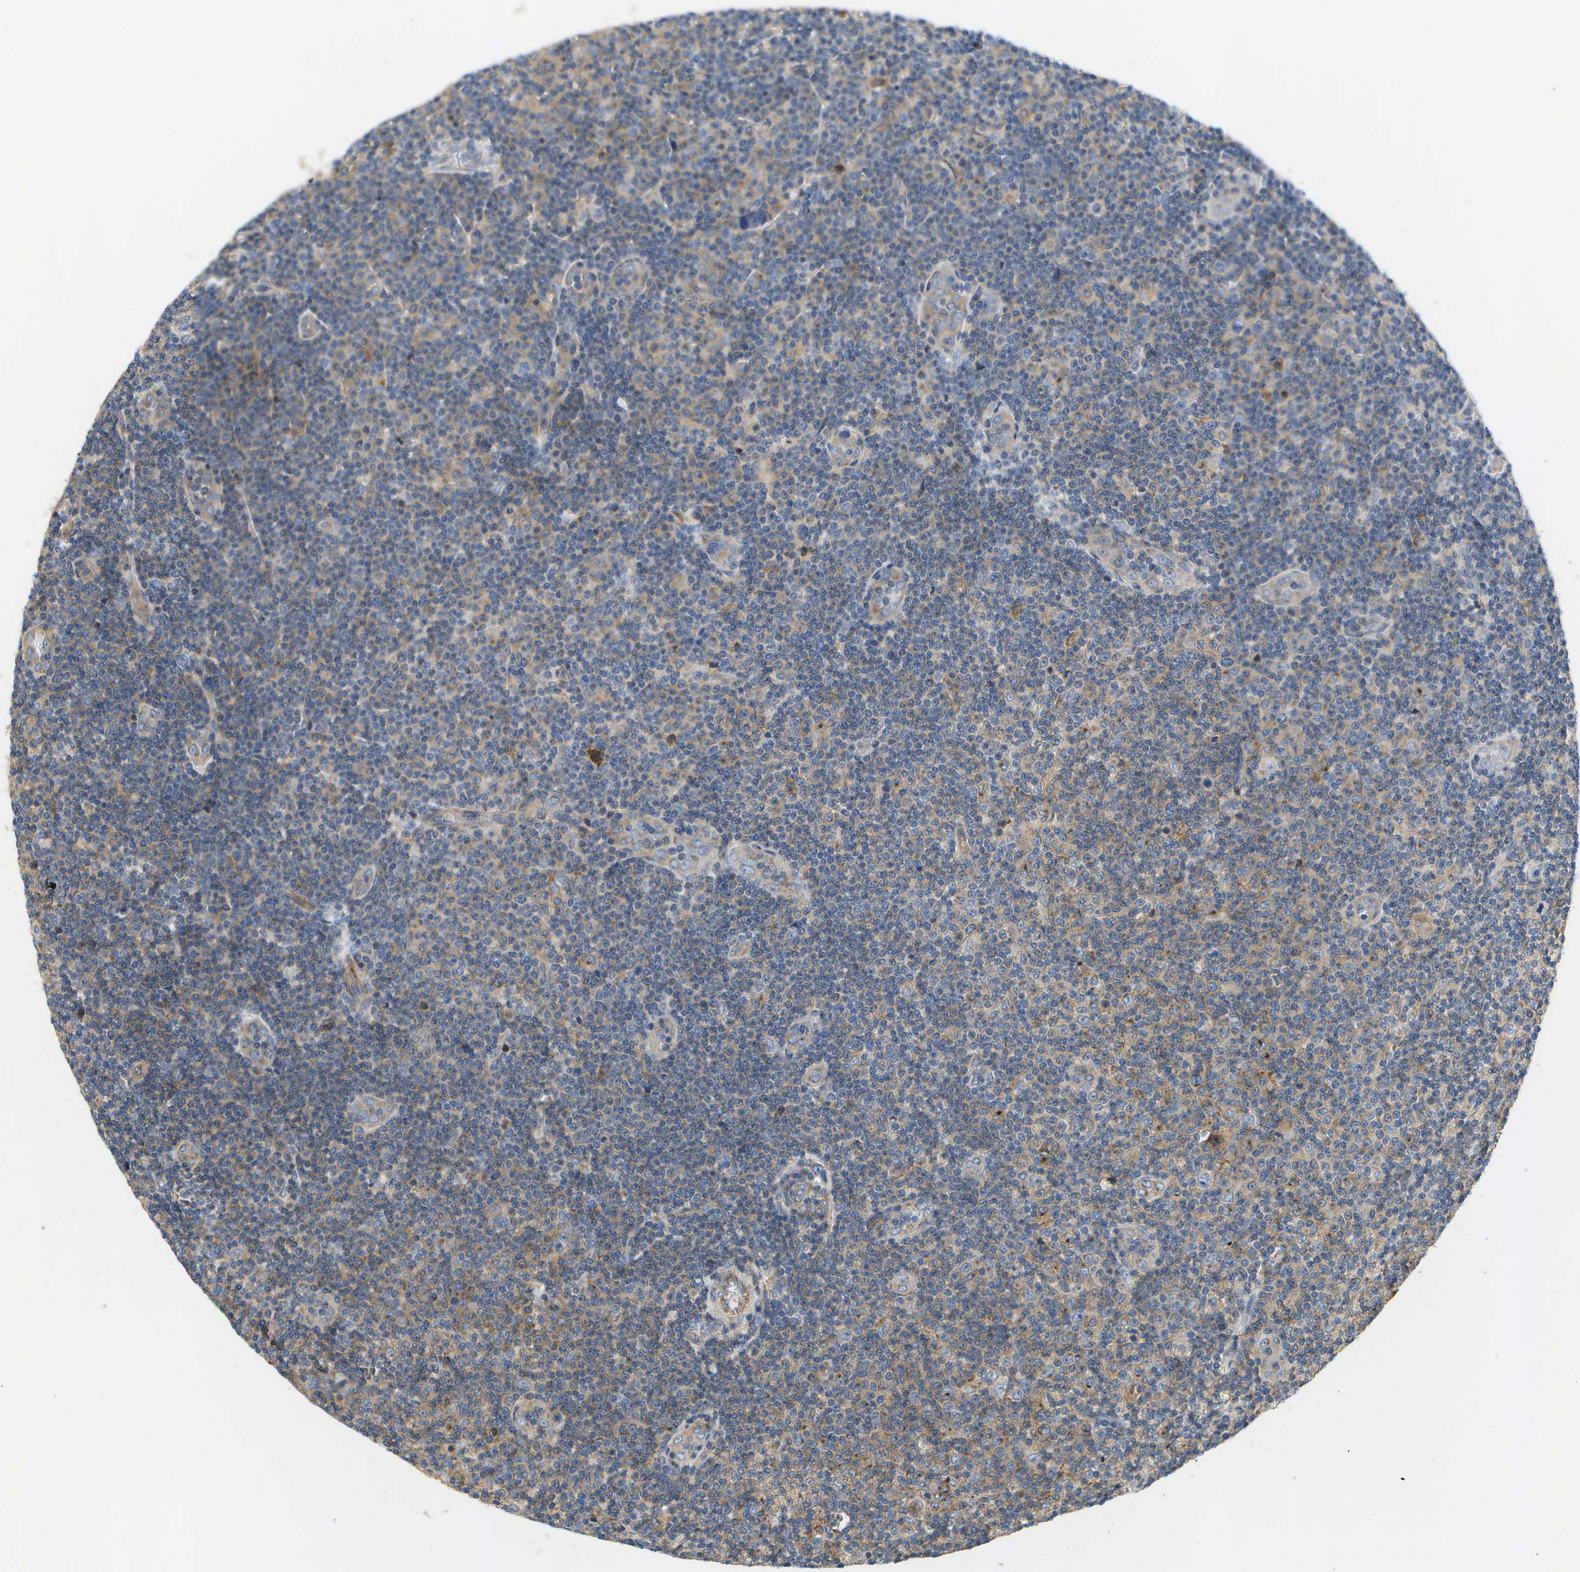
{"staining": {"intensity": "weak", "quantity": "25%-75%", "location": "cytoplasmic/membranous"}, "tissue": "lymphoma", "cell_type": "Tumor cells", "image_type": "cancer", "snomed": [{"axis": "morphology", "description": "Malignant lymphoma, non-Hodgkin's type, Low grade"}, {"axis": "topography", "description": "Lymph node"}], "caption": "A brown stain highlights weak cytoplasmic/membranous staining of a protein in lymphoma tumor cells. Using DAB (brown) and hematoxylin (blue) stains, captured at high magnification using brightfield microscopy.", "gene": "BST2", "patient": {"sex": "male", "age": 83}}